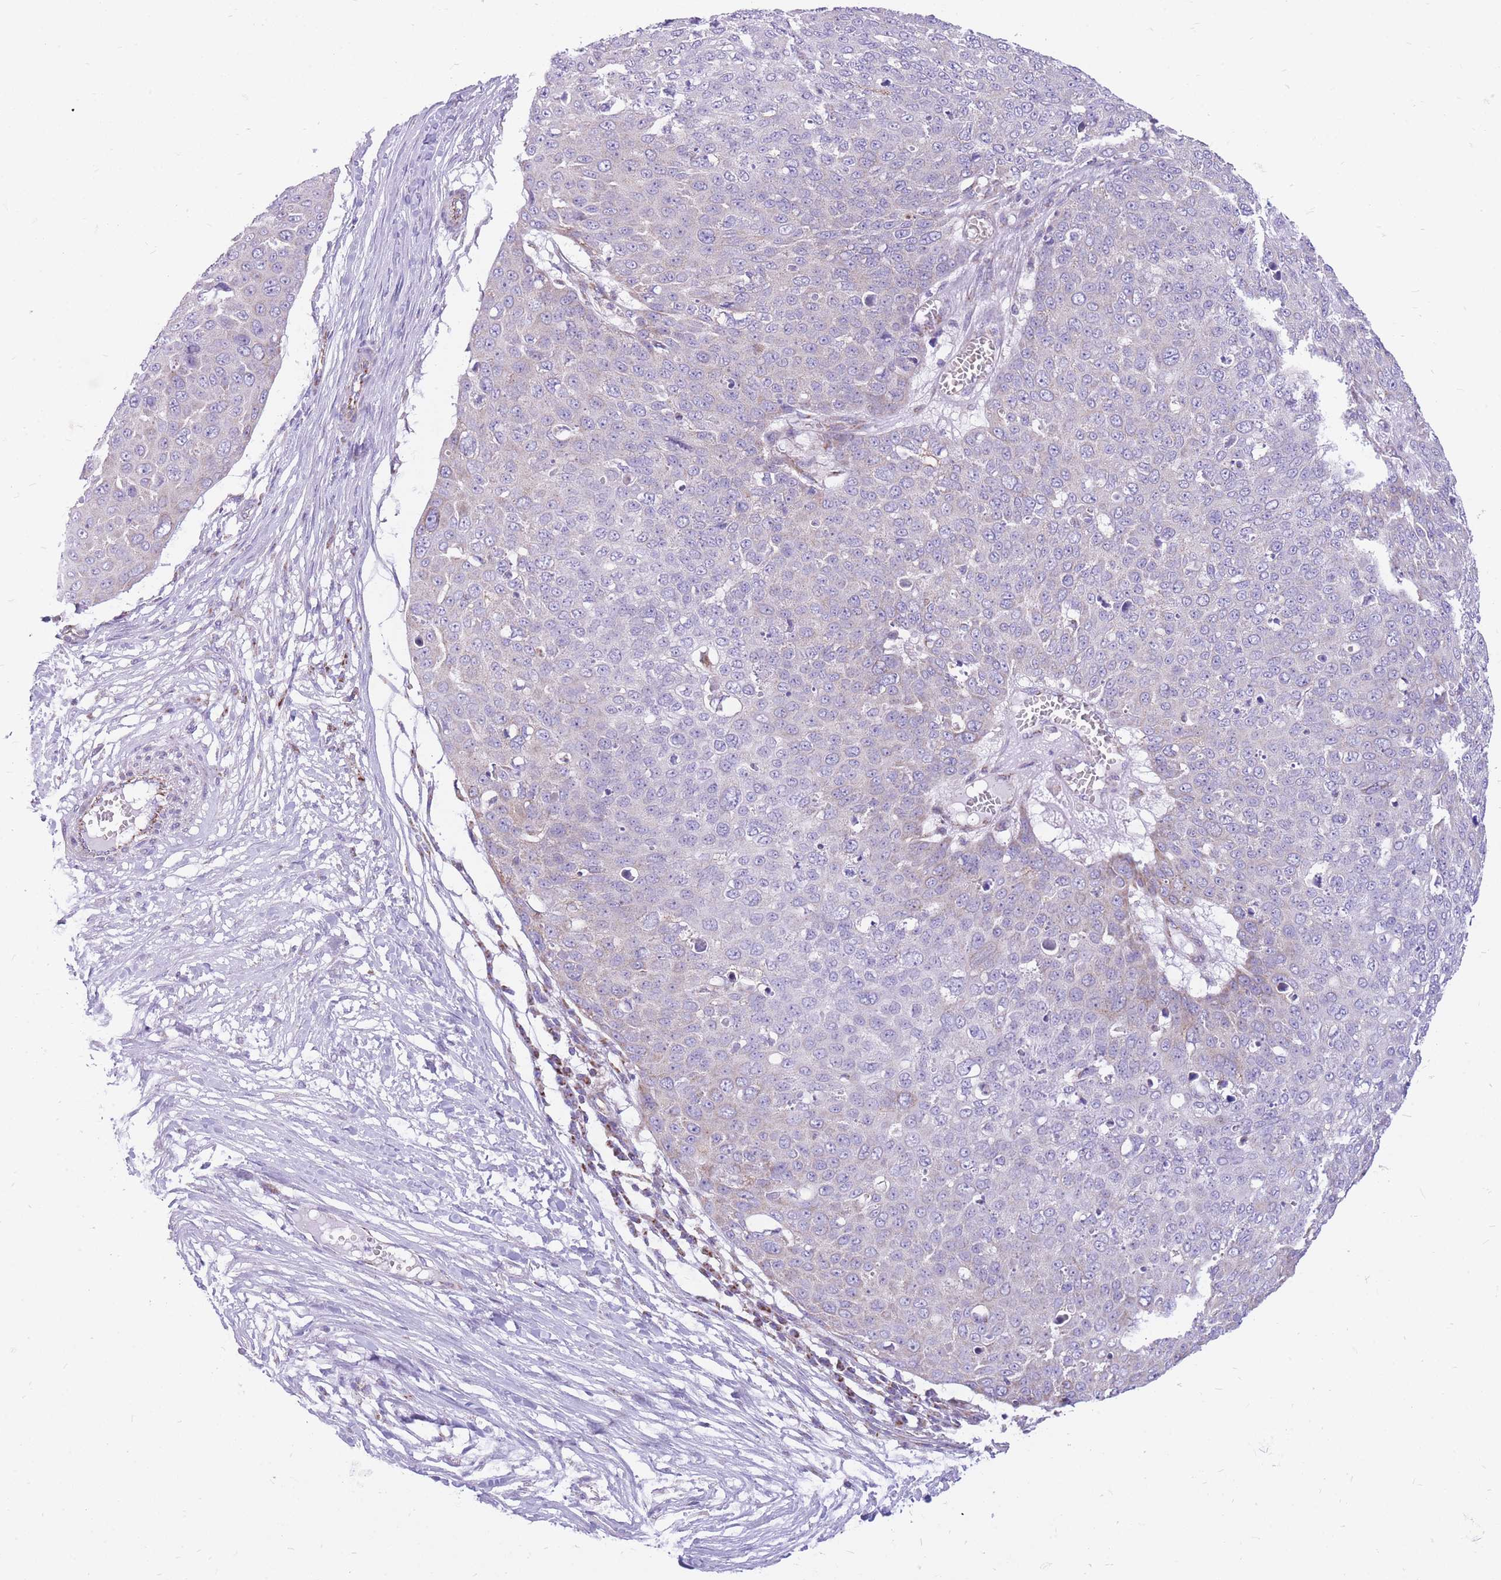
{"staining": {"intensity": "negative", "quantity": "none", "location": "none"}, "tissue": "skin cancer", "cell_type": "Tumor cells", "image_type": "cancer", "snomed": [{"axis": "morphology", "description": "Squamous cell carcinoma, NOS"}, {"axis": "topography", "description": "Skin"}], "caption": "This micrograph is of skin squamous cell carcinoma stained with immunohistochemistry to label a protein in brown with the nuclei are counter-stained blue. There is no expression in tumor cells.", "gene": "PCSK1", "patient": {"sex": "male", "age": 71}}